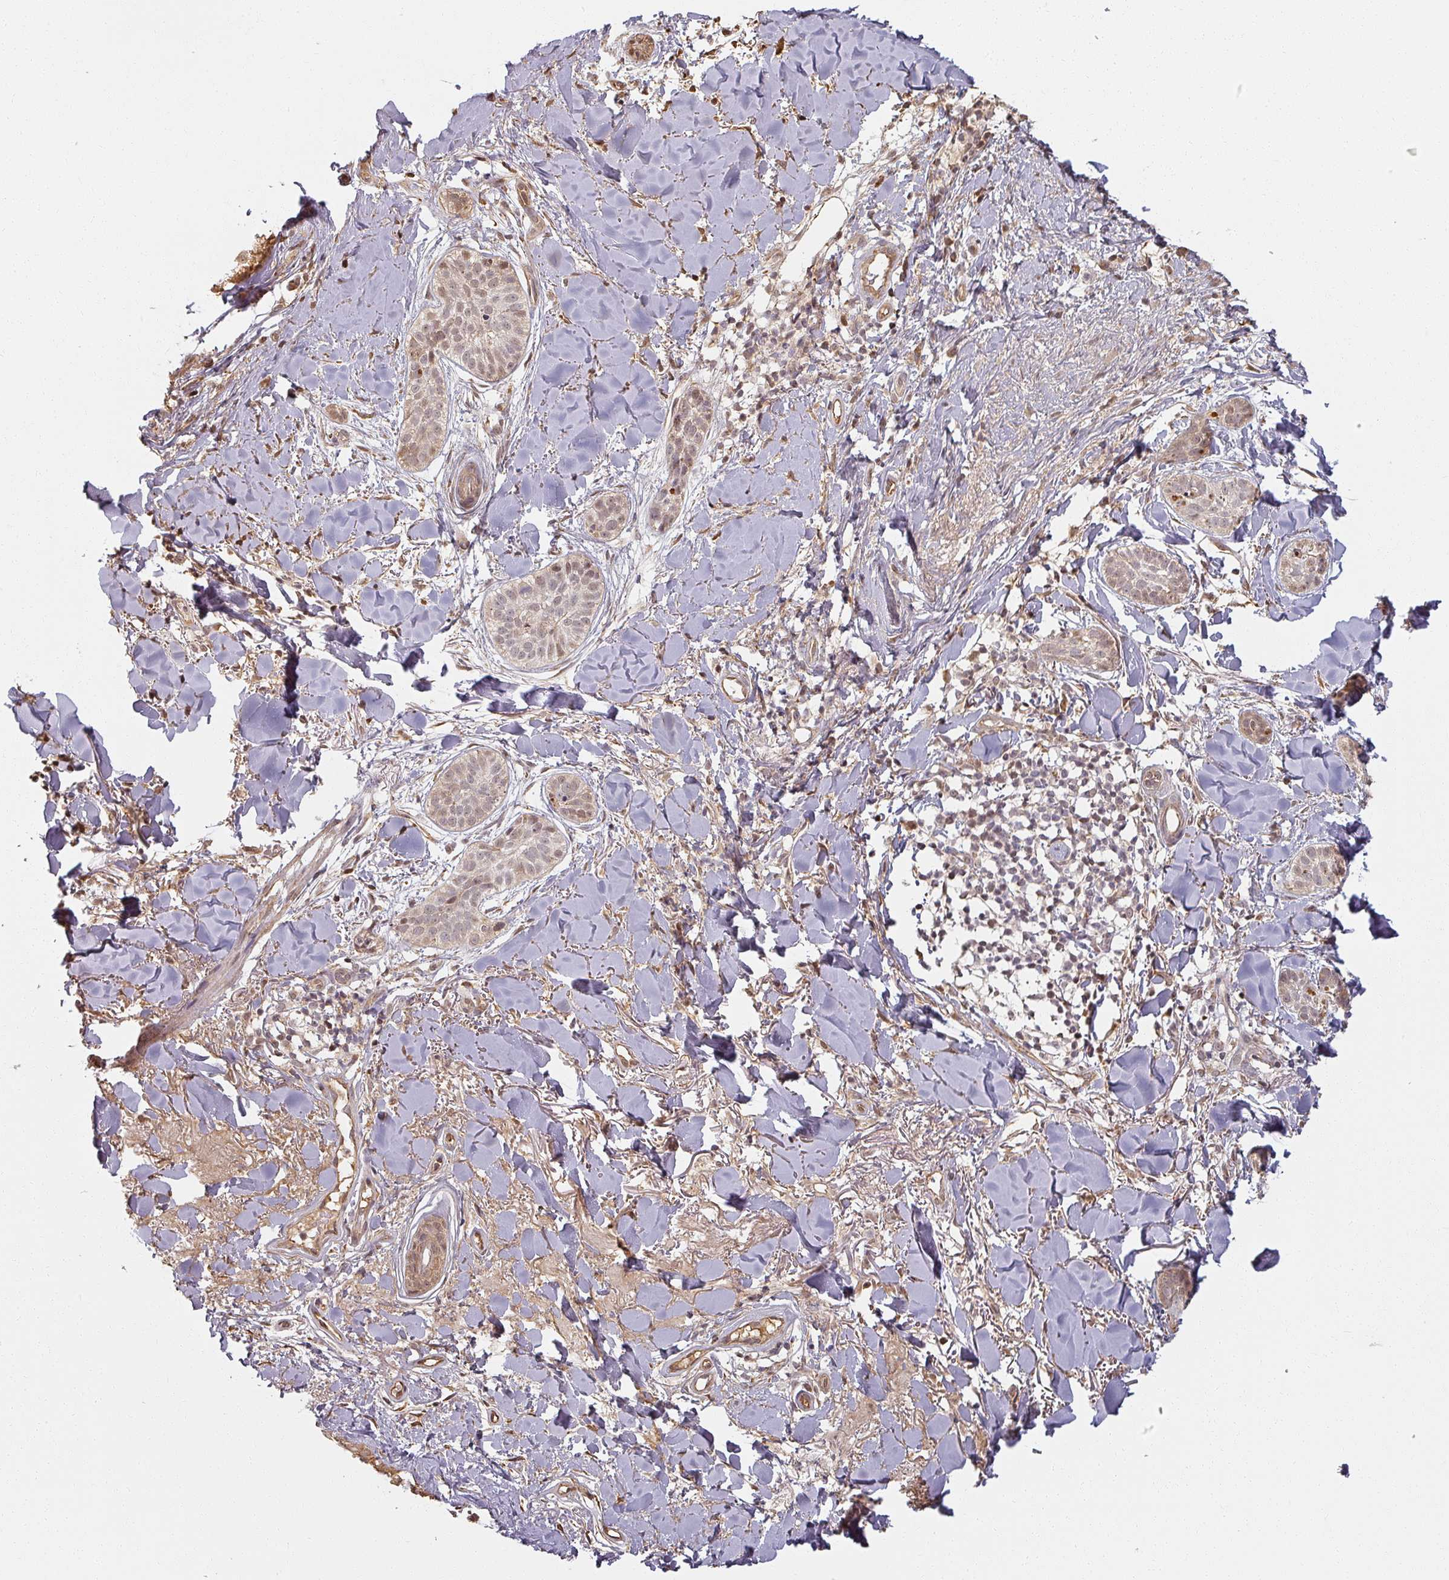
{"staining": {"intensity": "weak", "quantity": ">75%", "location": "cytoplasmic/membranous,nuclear"}, "tissue": "skin cancer", "cell_type": "Tumor cells", "image_type": "cancer", "snomed": [{"axis": "morphology", "description": "Basal cell carcinoma"}, {"axis": "topography", "description": "Skin"}], "caption": "There is low levels of weak cytoplasmic/membranous and nuclear positivity in tumor cells of skin cancer (basal cell carcinoma), as demonstrated by immunohistochemical staining (brown color).", "gene": "MED19", "patient": {"sex": "male", "age": 52}}